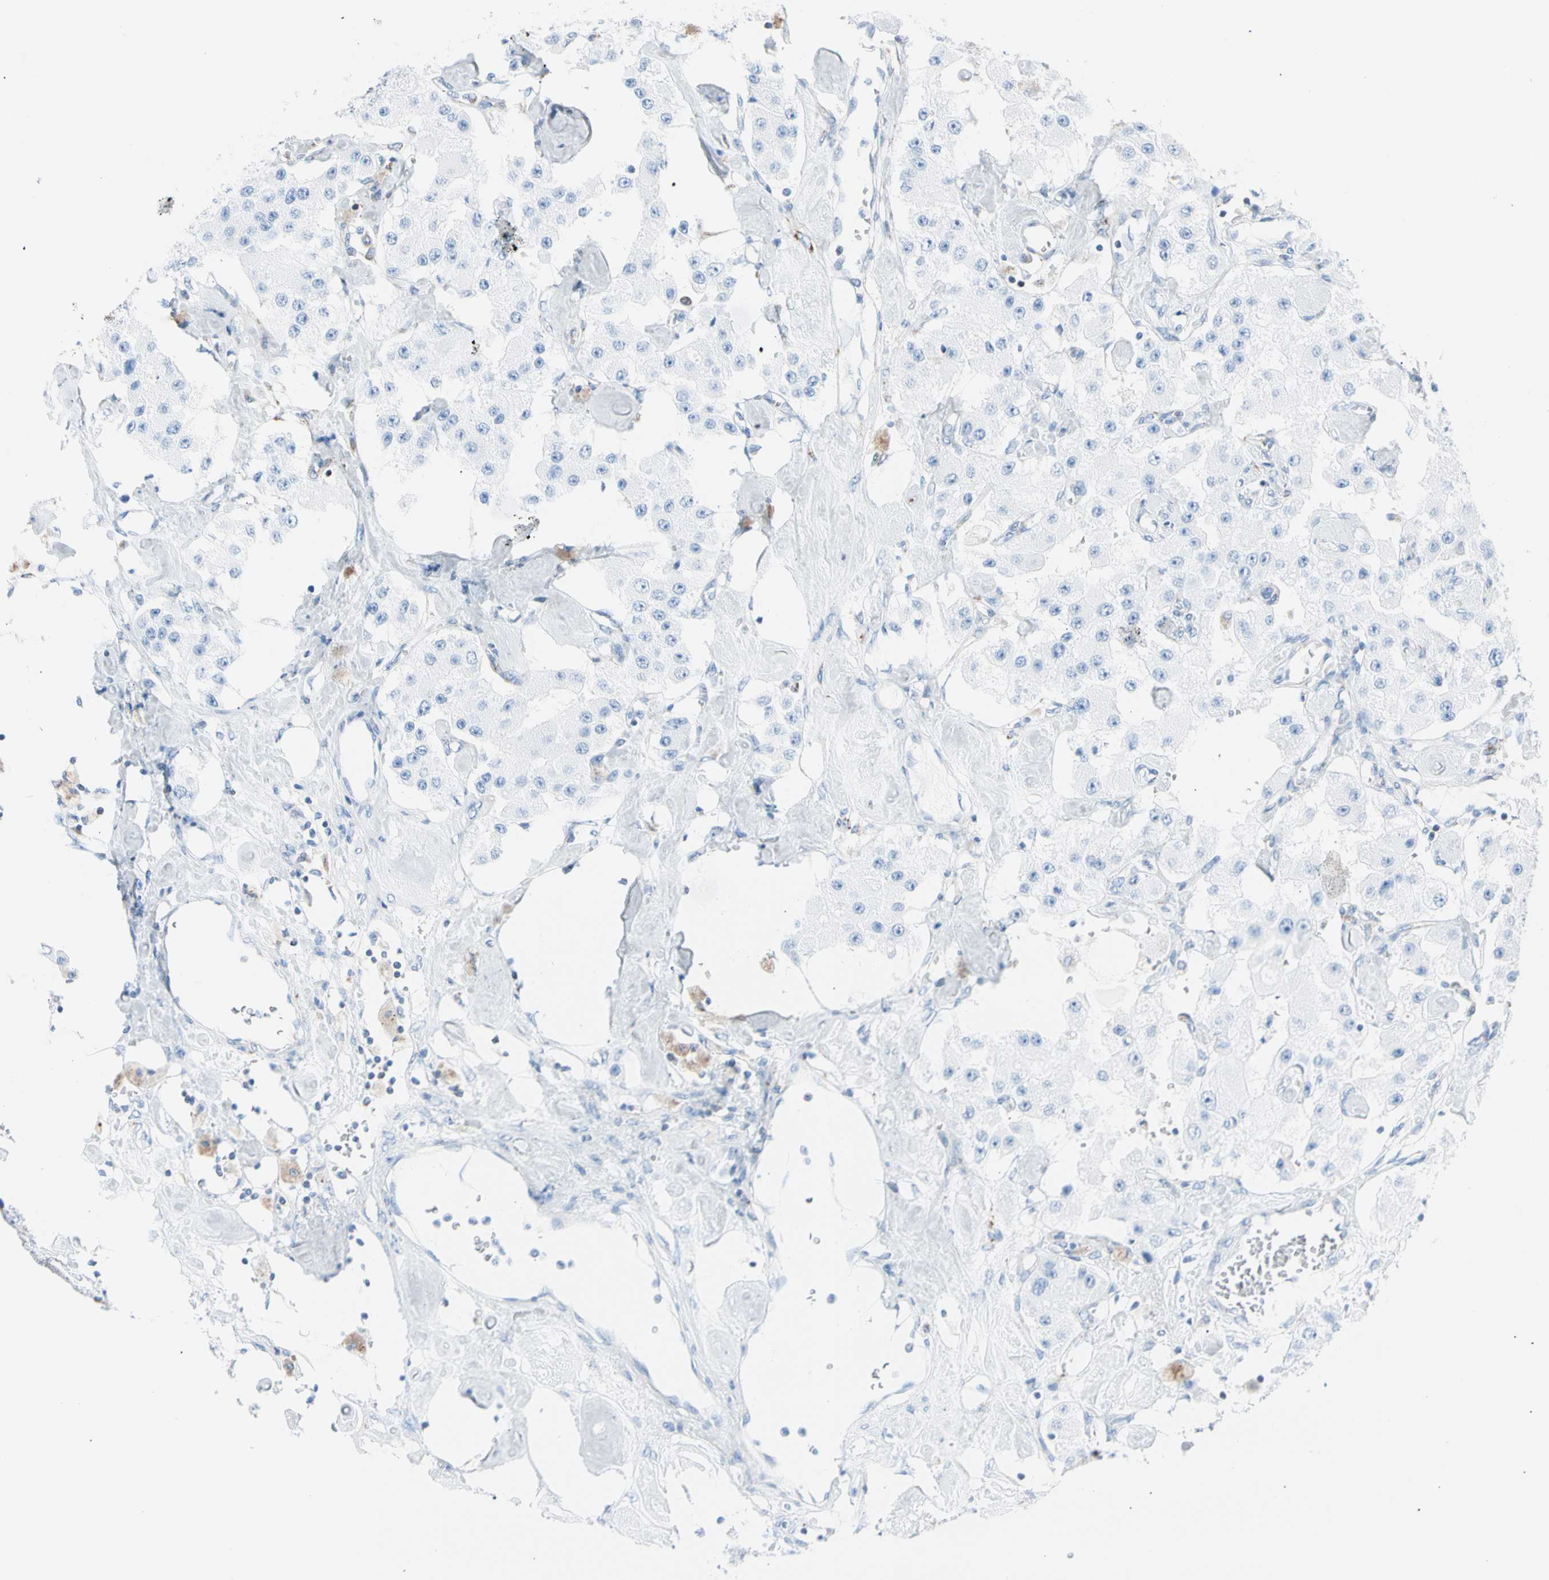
{"staining": {"intensity": "negative", "quantity": "none", "location": "none"}, "tissue": "carcinoid", "cell_type": "Tumor cells", "image_type": "cancer", "snomed": [{"axis": "morphology", "description": "Carcinoid, malignant, NOS"}, {"axis": "topography", "description": "Pancreas"}], "caption": "Tumor cells show no significant staining in carcinoid.", "gene": "HK1", "patient": {"sex": "male", "age": 41}}